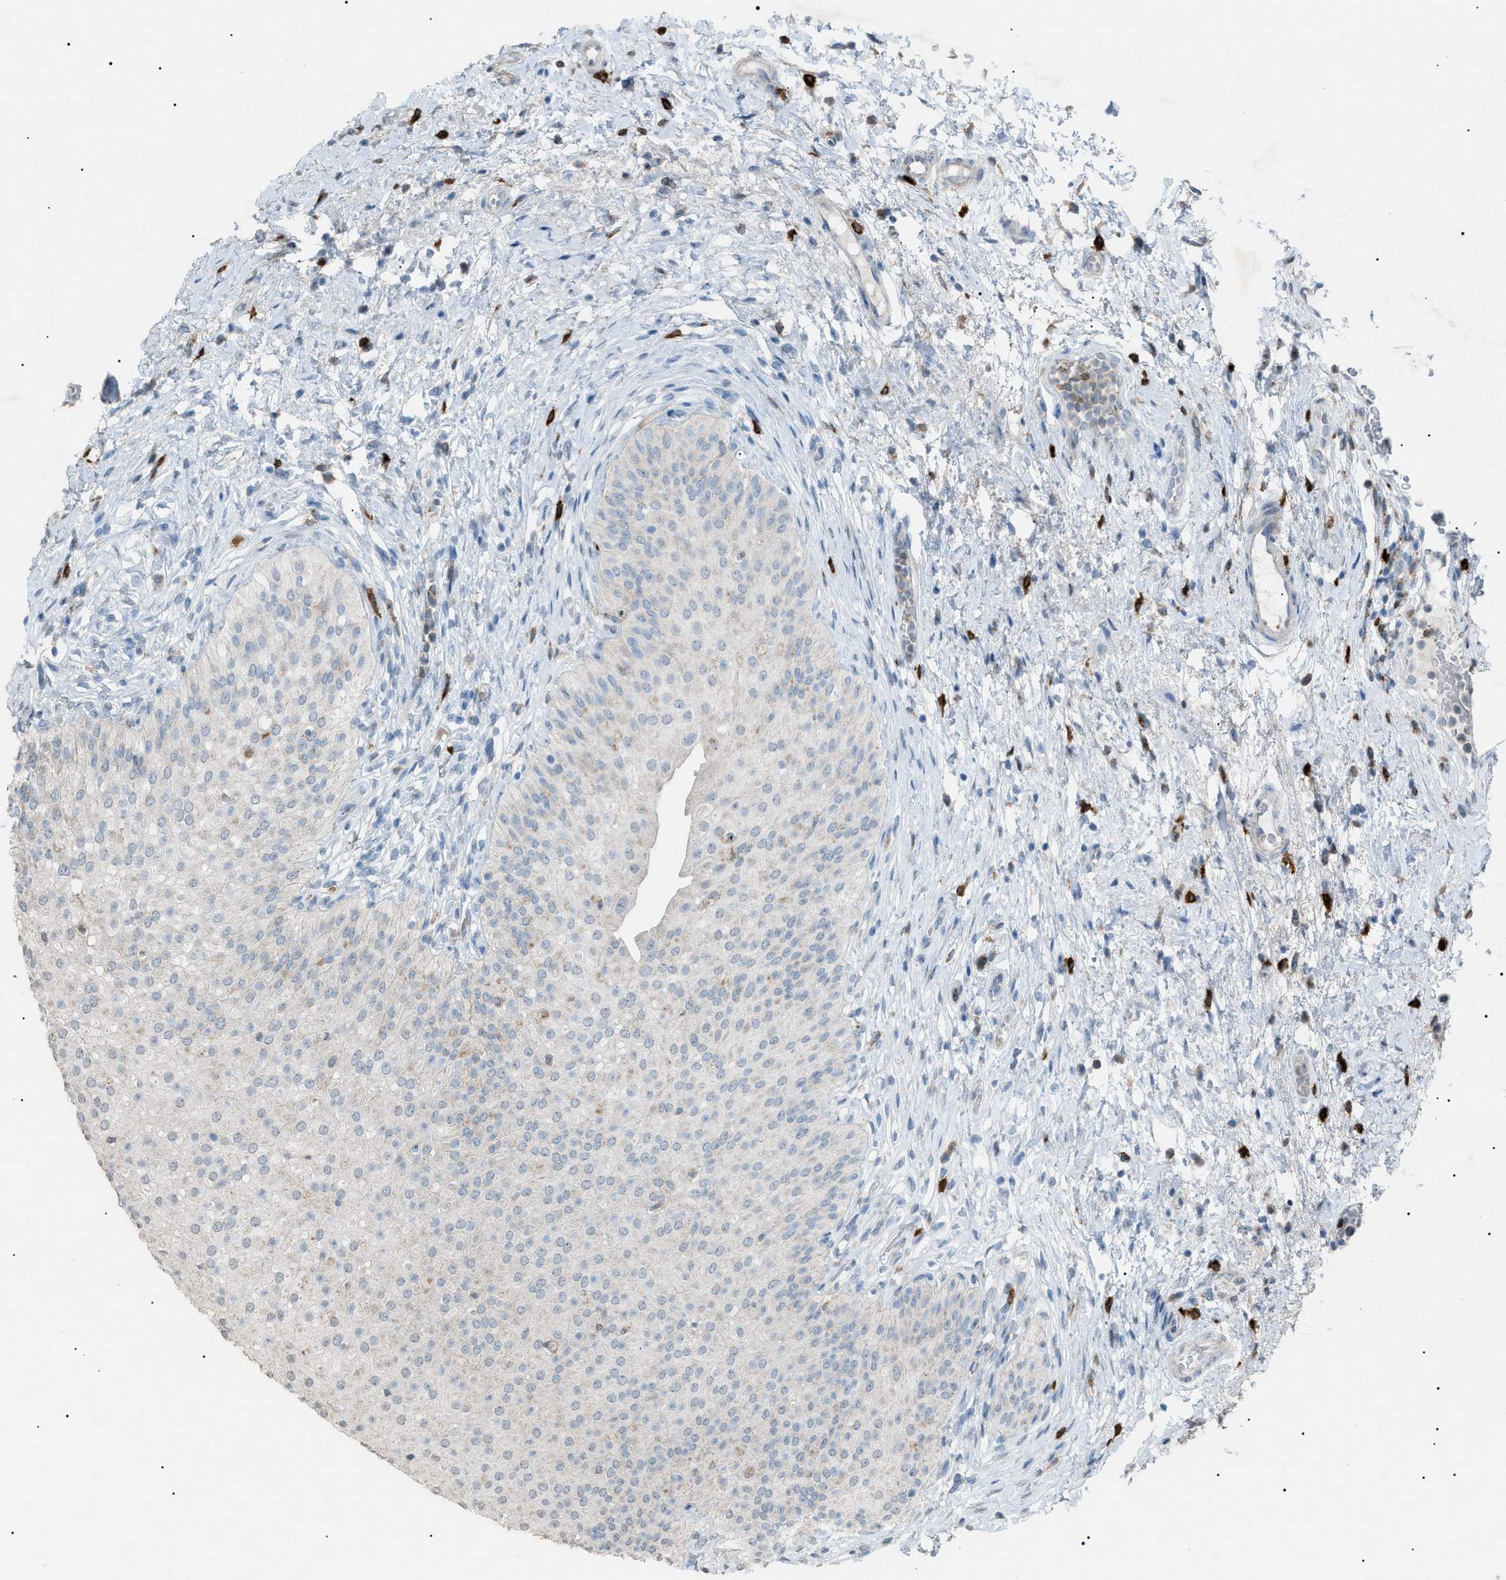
{"staining": {"intensity": "weak", "quantity": "<25%", "location": "cytoplasmic/membranous"}, "tissue": "urinary bladder", "cell_type": "Urothelial cells", "image_type": "normal", "snomed": [{"axis": "morphology", "description": "Normal tissue, NOS"}, {"axis": "topography", "description": "Urinary bladder"}], "caption": "DAB immunohistochemical staining of benign human urinary bladder demonstrates no significant expression in urothelial cells. (Brightfield microscopy of DAB (3,3'-diaminobenzidine) IHC at high magnification).", "gene": "BTK", "patient": {"sex": "male", "age": 46}}